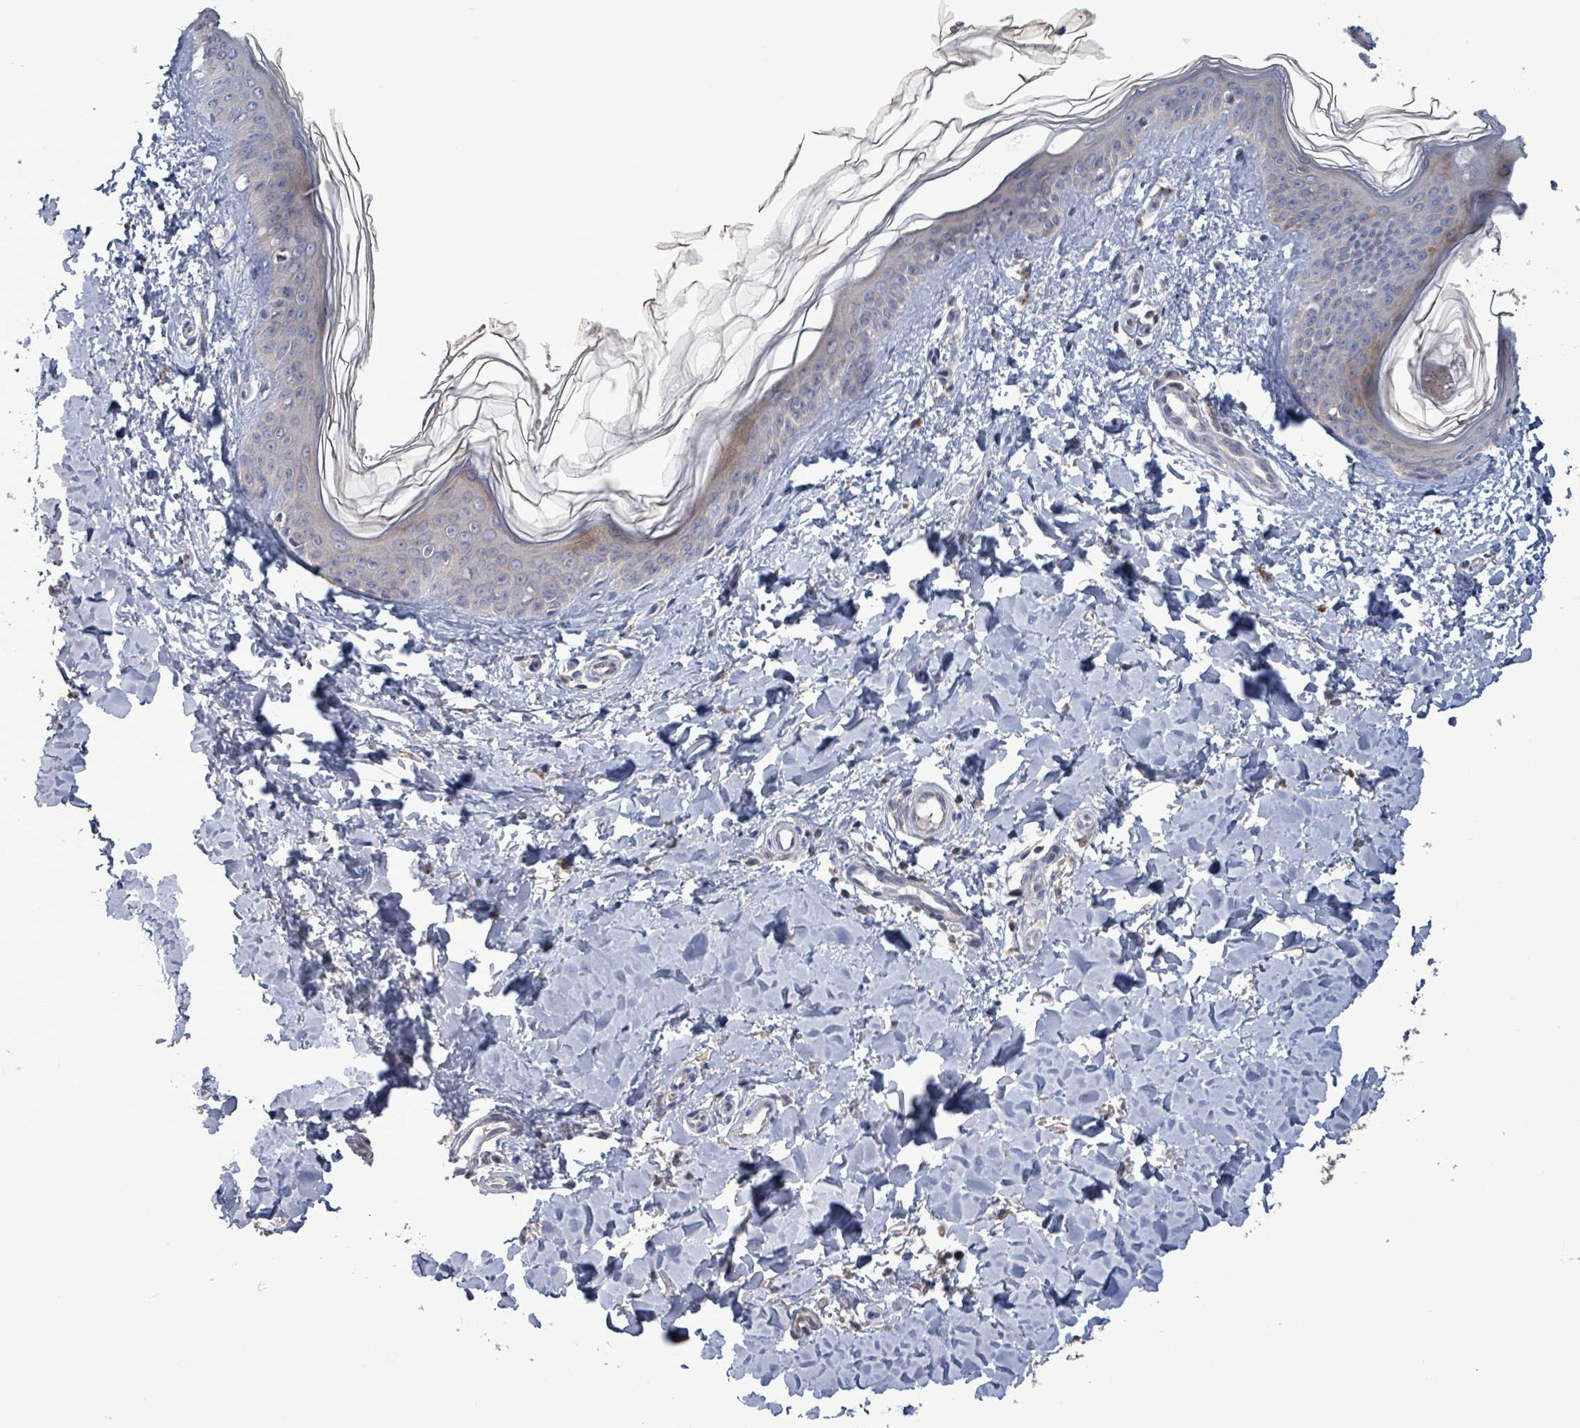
{"staining": {"intensity": "negative", "quantity": "none", "location": "none"}, "tissue": "skin", "cell_type": "Fibroblasts", "image_type": "normal", "snomed": [{"axis": "morphology", "description": "Normal tissue, NOS"}, {"axis": "topography", "description": "Skin"}], "caption": "IHC histopathology image of benign human skin stained for a protein (brown), which demonstrates no expression in fibroblasts.", "gene": "SERPINE3", "patient": {"sex": "female", "age": 41}}